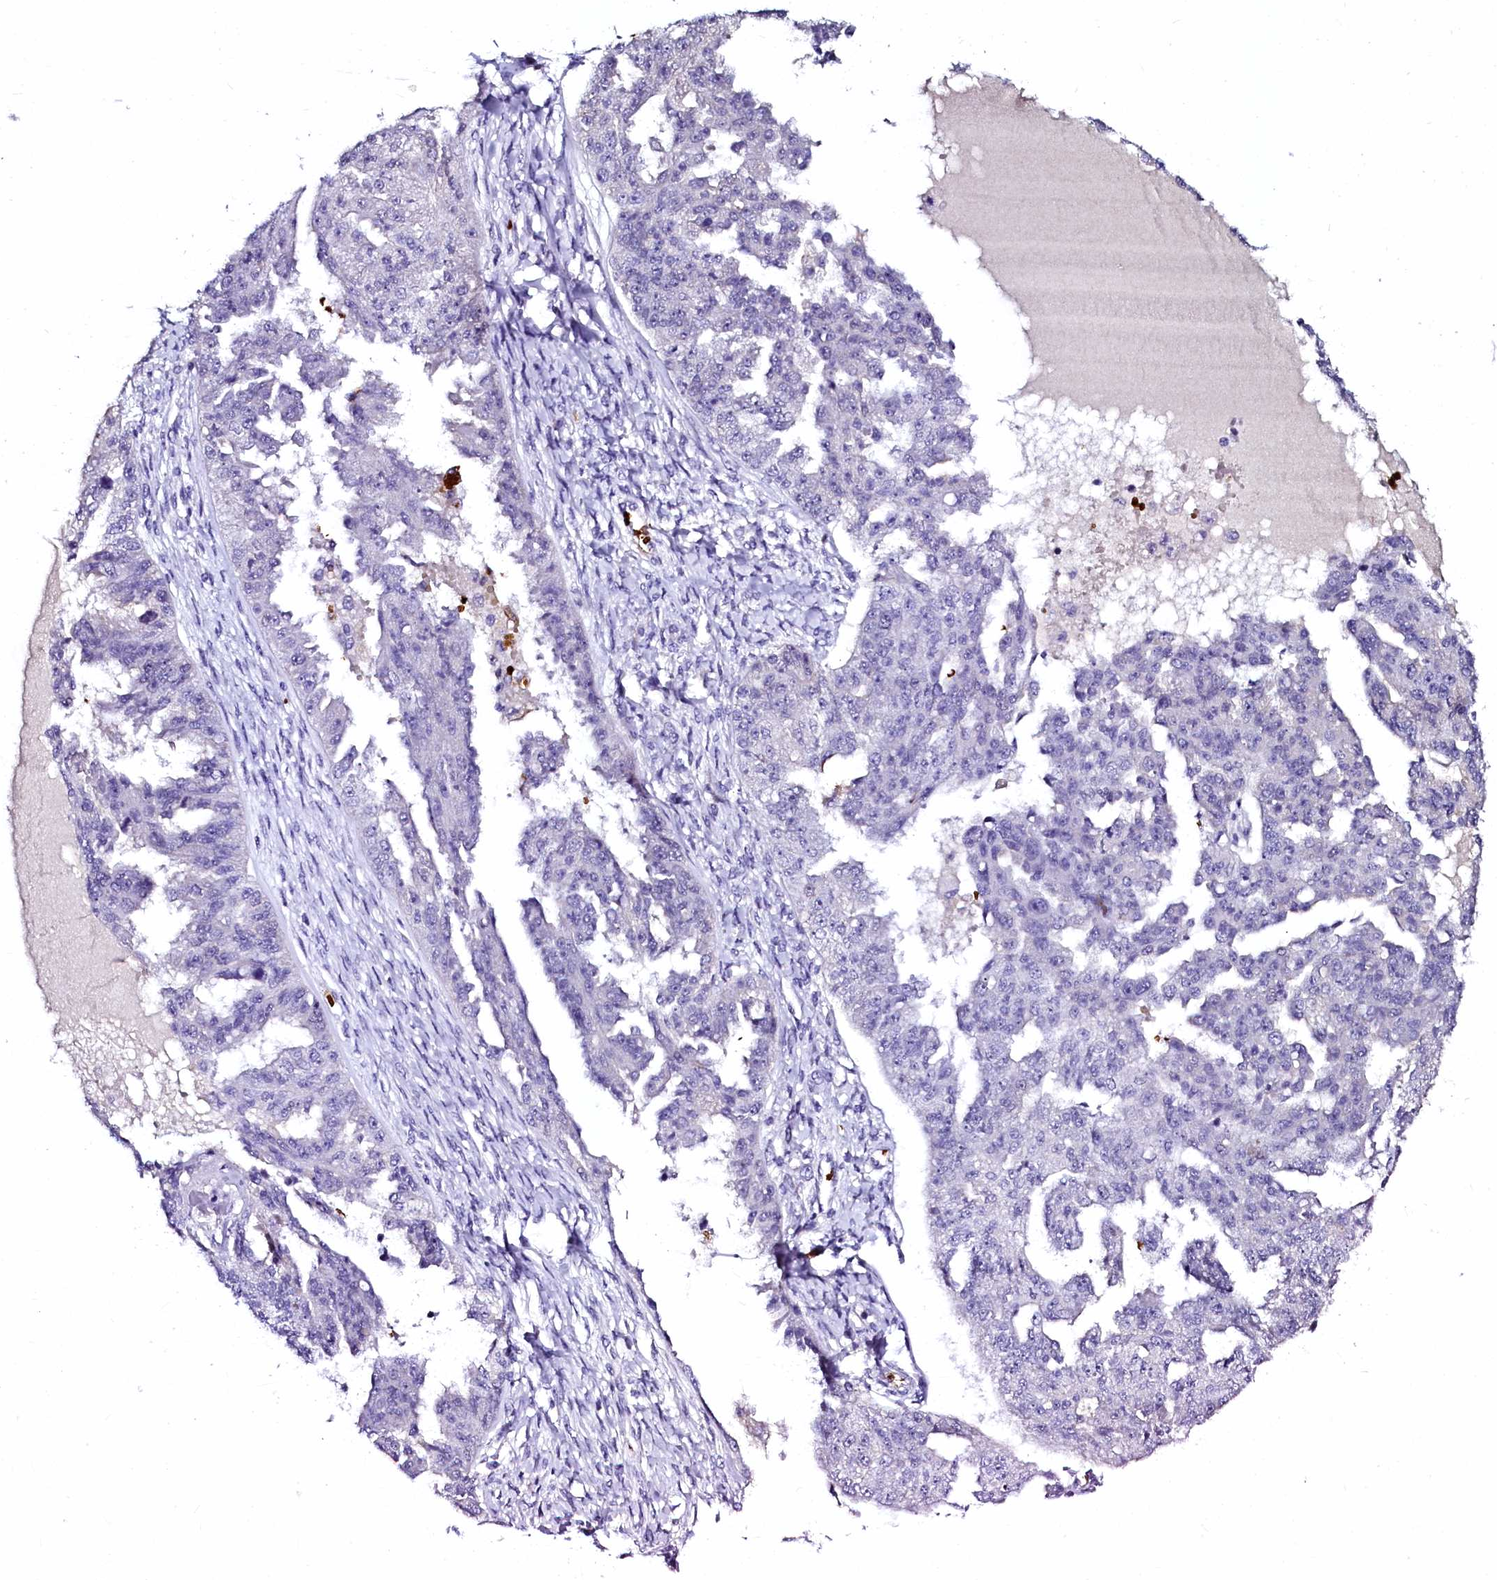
{"staining": {"intensity": "negative", "quantity": "none", "location": "none"}, "tissue": "ovarian cancer", "cell_type": "Tumor cells", "image_type": "cancer", "snomed": [{"axis": "morphology", "description": "Cystadenocarcinoma, serous, NOS"}, {"axis": "topography", "description": "Ovary"}], "caption": "There is no significant positivity in tumor cells of ovarian cancer.", "gene": "CTDSPL2", "patient": {"sex": "female", "age": 58}}